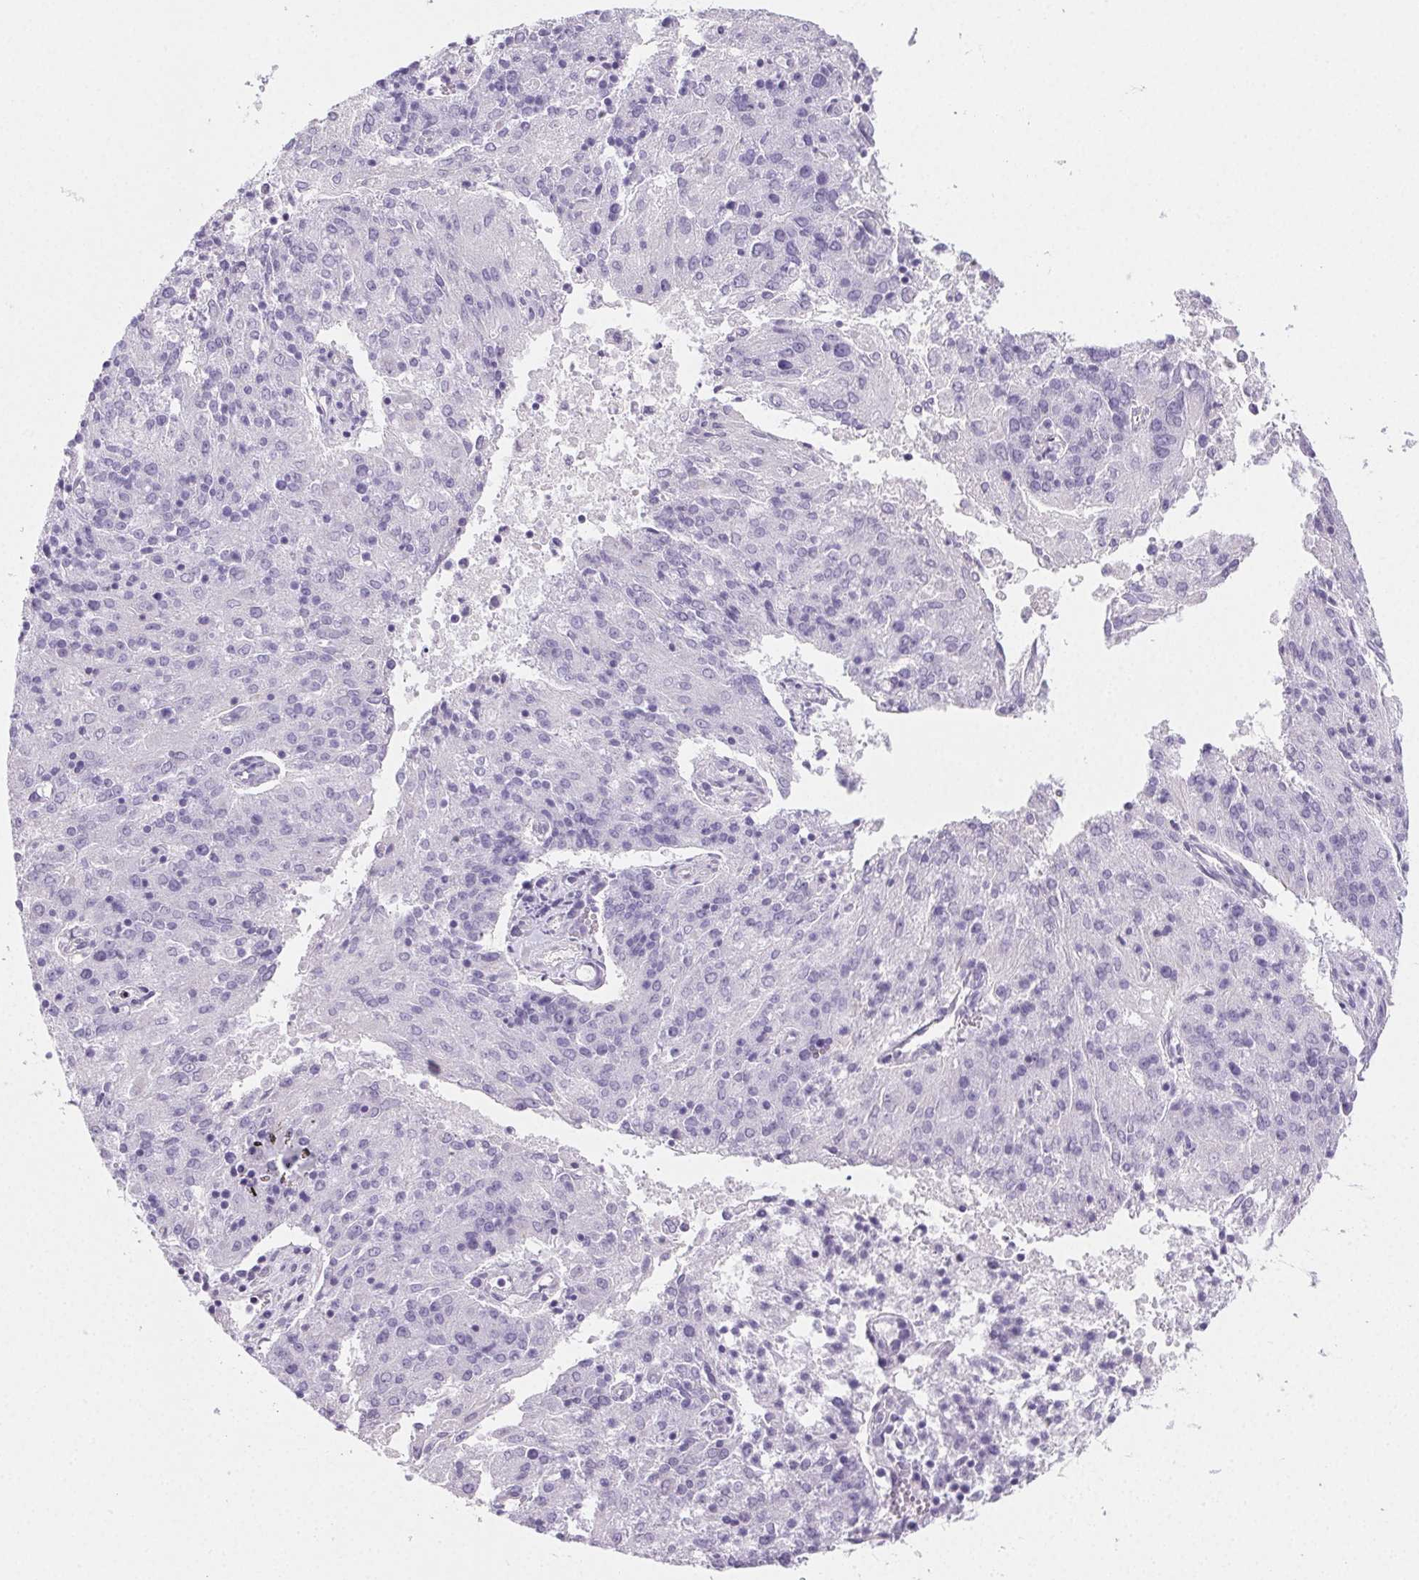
{"staining": {"intensity": "negative", "quantity": "none", "location": "none"}, "tissue": "endometrial cancer", "cell_type": "Tumor cells", "image_type": "cancer", "snomed": [{"axis": "morphology", "description": "Adenocarcinoma, NOS"}, {"axis": "topography", "description": "Endometrium"}], "caption": "There is no significant expression in tumor cells of endometrial cancer (adenocarcinoma). (Stains: DAB immunohistochemistry with hematoxylin counter stain, Microscopy: brightfield microscopy at high magnification).", "gene": "PRSS3", "patient": {"sex": "female", "age": 82}}